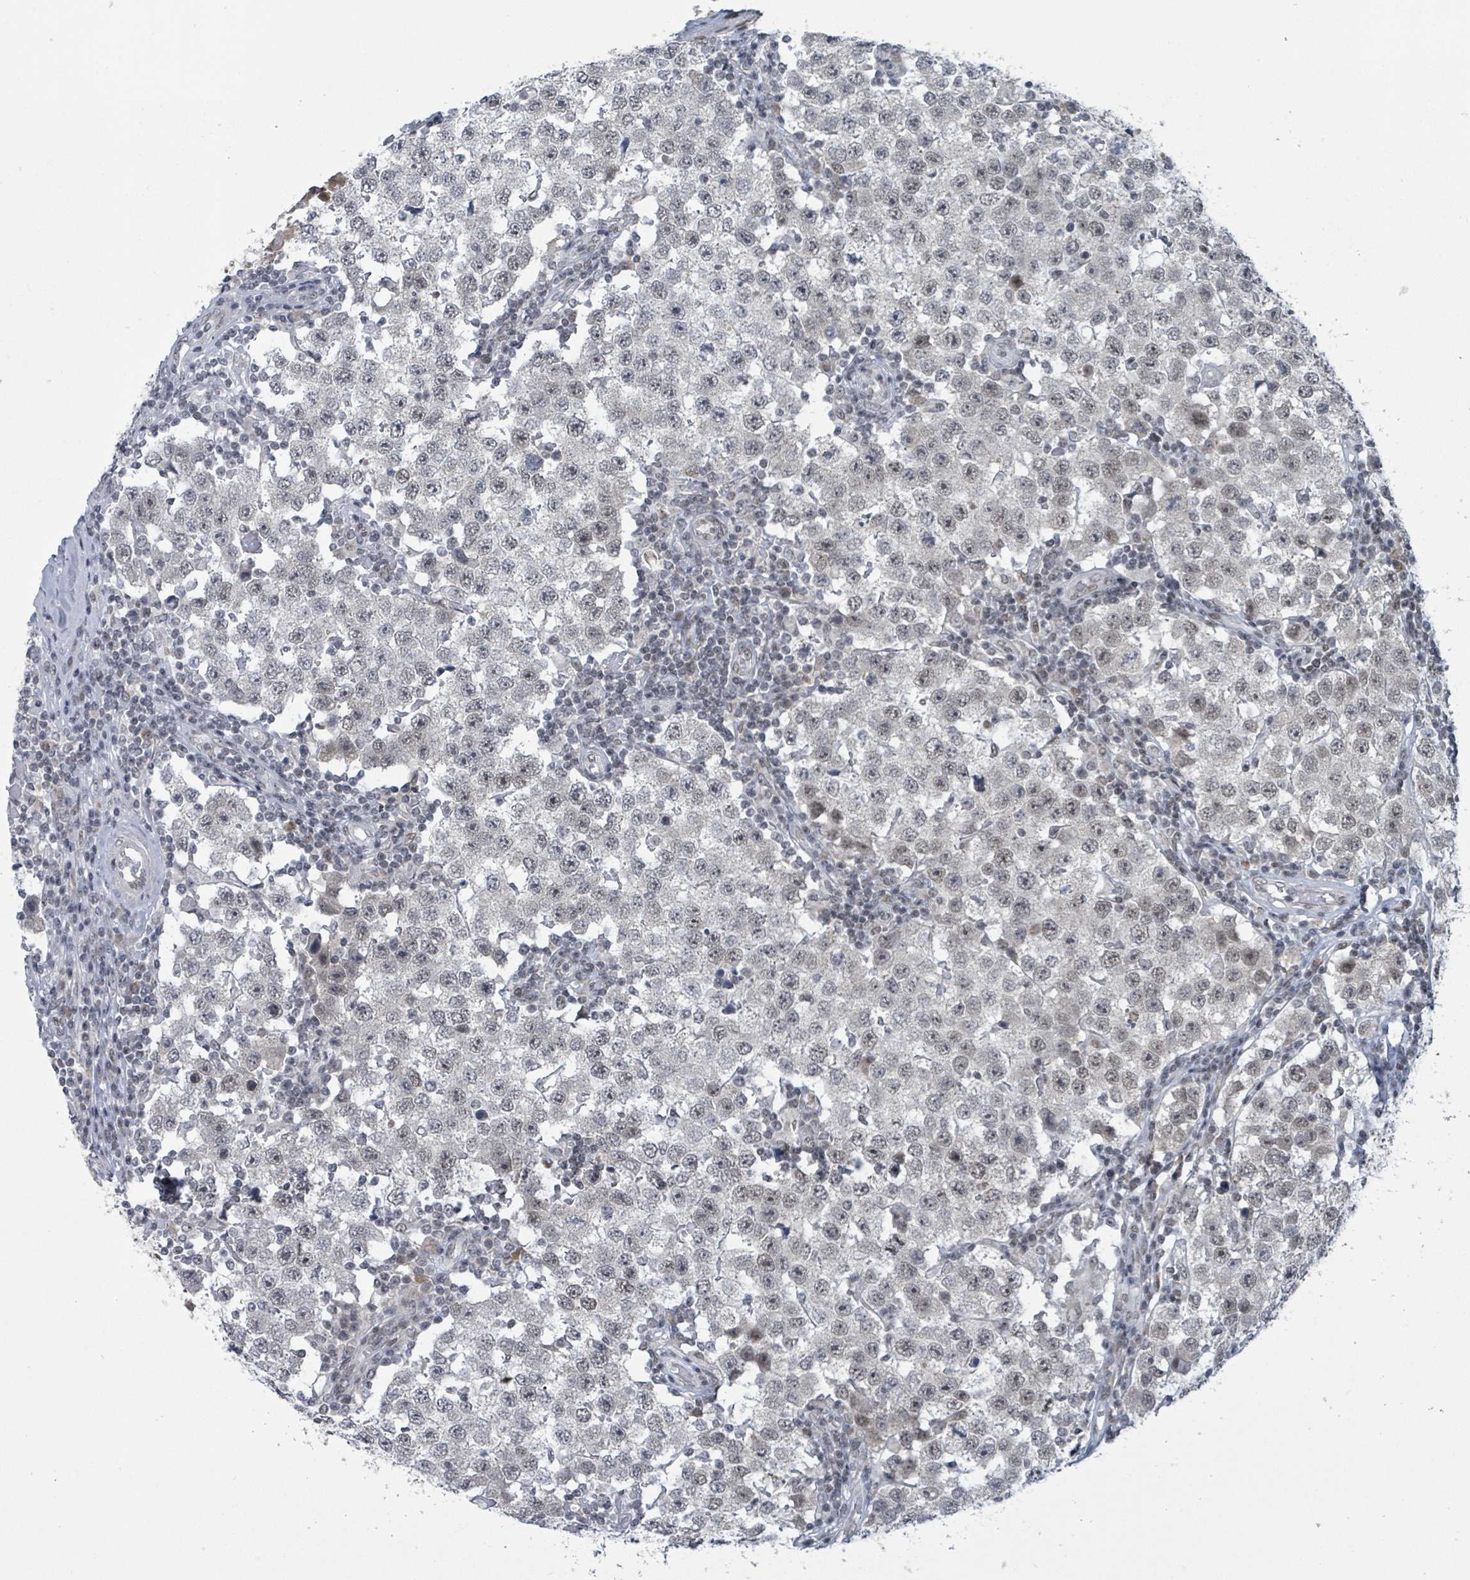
{"staining": {"intensity": "negative", "quantity": "none", "location": "none"}, "tissue": "testis cancer", "cell_type": "Tumor cells", "image_type": "cancer", "snomed": [{"axis": "morphology", "description": "Seminoma, NOS"}, {"axis": "topography", "description": "Testis"}], "caption": "High power microscopy photomicrograph of an immunohistochemistry micrograph of testis seminoma, revealing no significant positivity in tumor cells.", "gene": "BANP", "patient": {"sex": "male", "age": 34}}